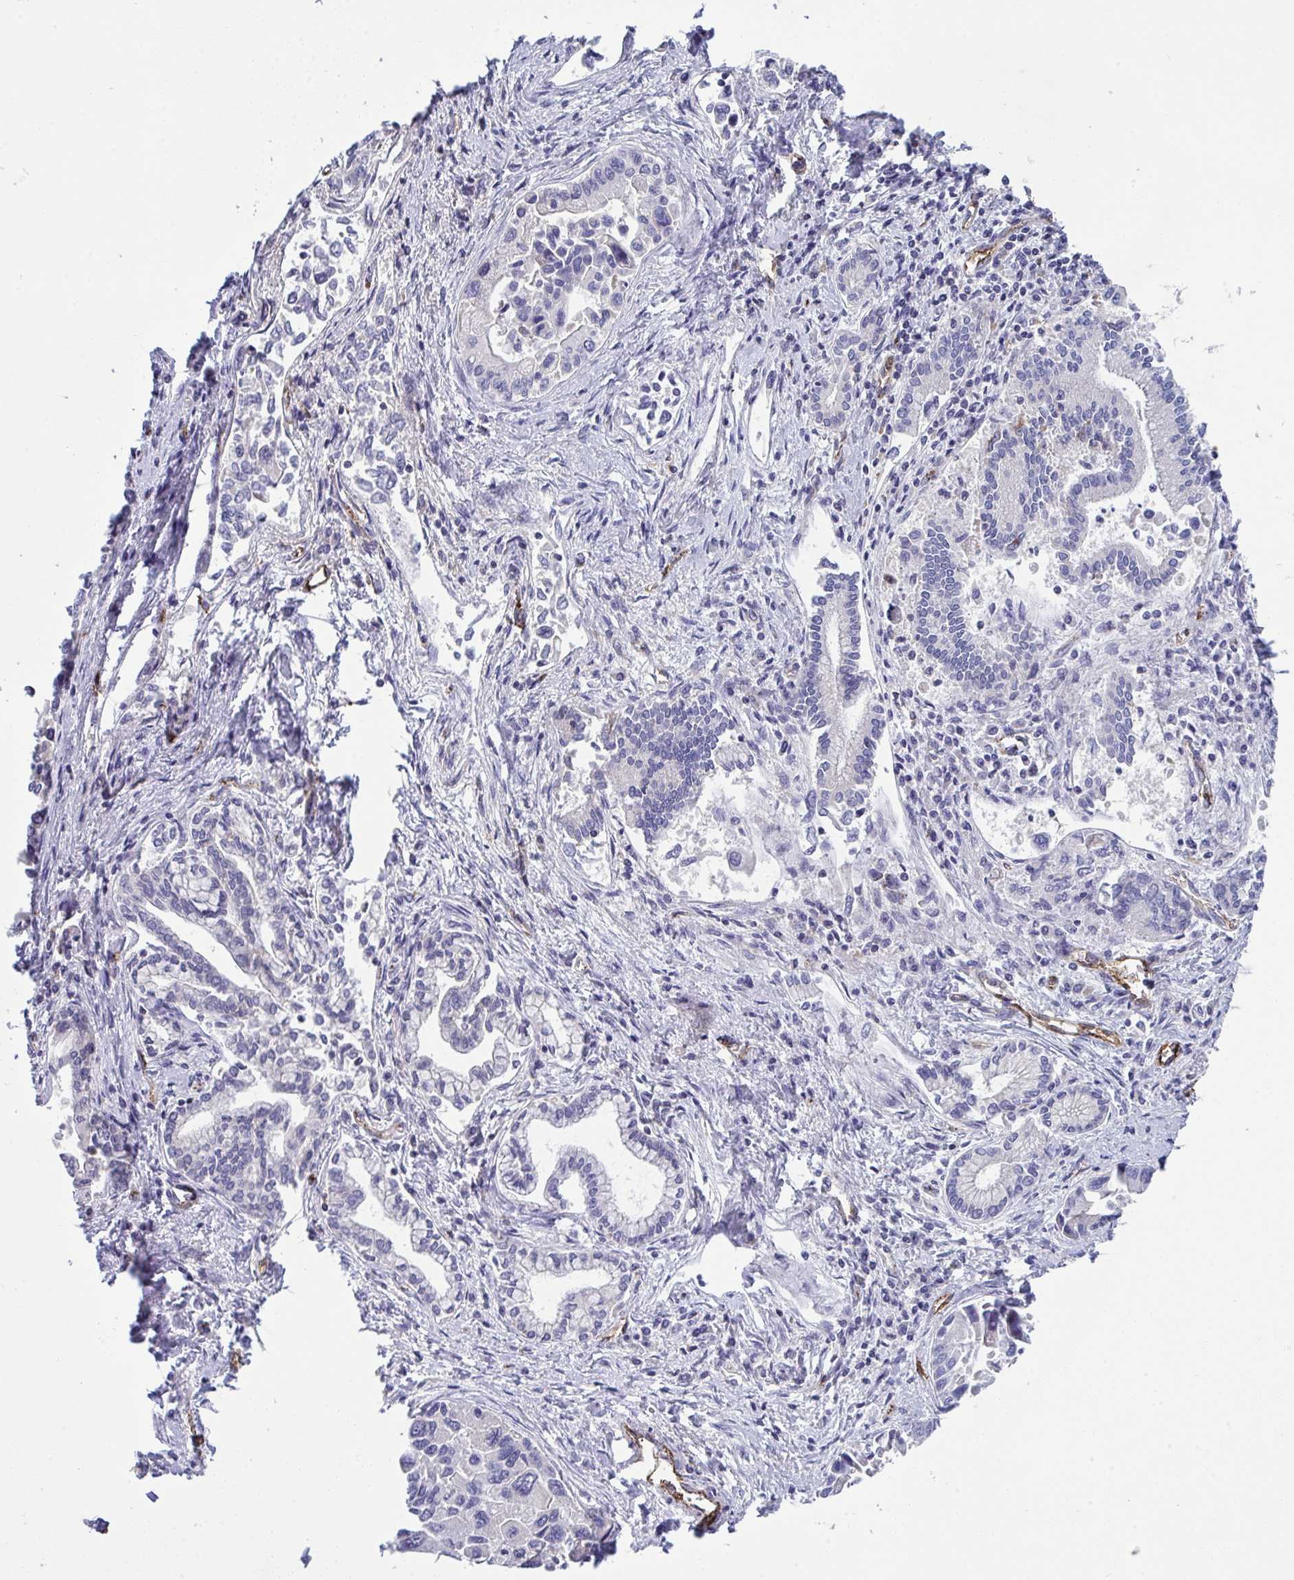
{"staining": {"intensity": "negative", "quantity": "none", "location": "none"}, "tissue": "liver cancer", "cell_type": "Tumor cells", "image_type": "cancer", "snomed": [{"axis": "morphology", "description": "Cholangiocarcinoma"}, {"axis": "topography", "description": "Liver"}], "caption": "There is no significant staining in tumor cells of liver cholangiocarcinoma.", "gene": "TOR1AIP2", "patient": {"sex": "male", "age": 66}}